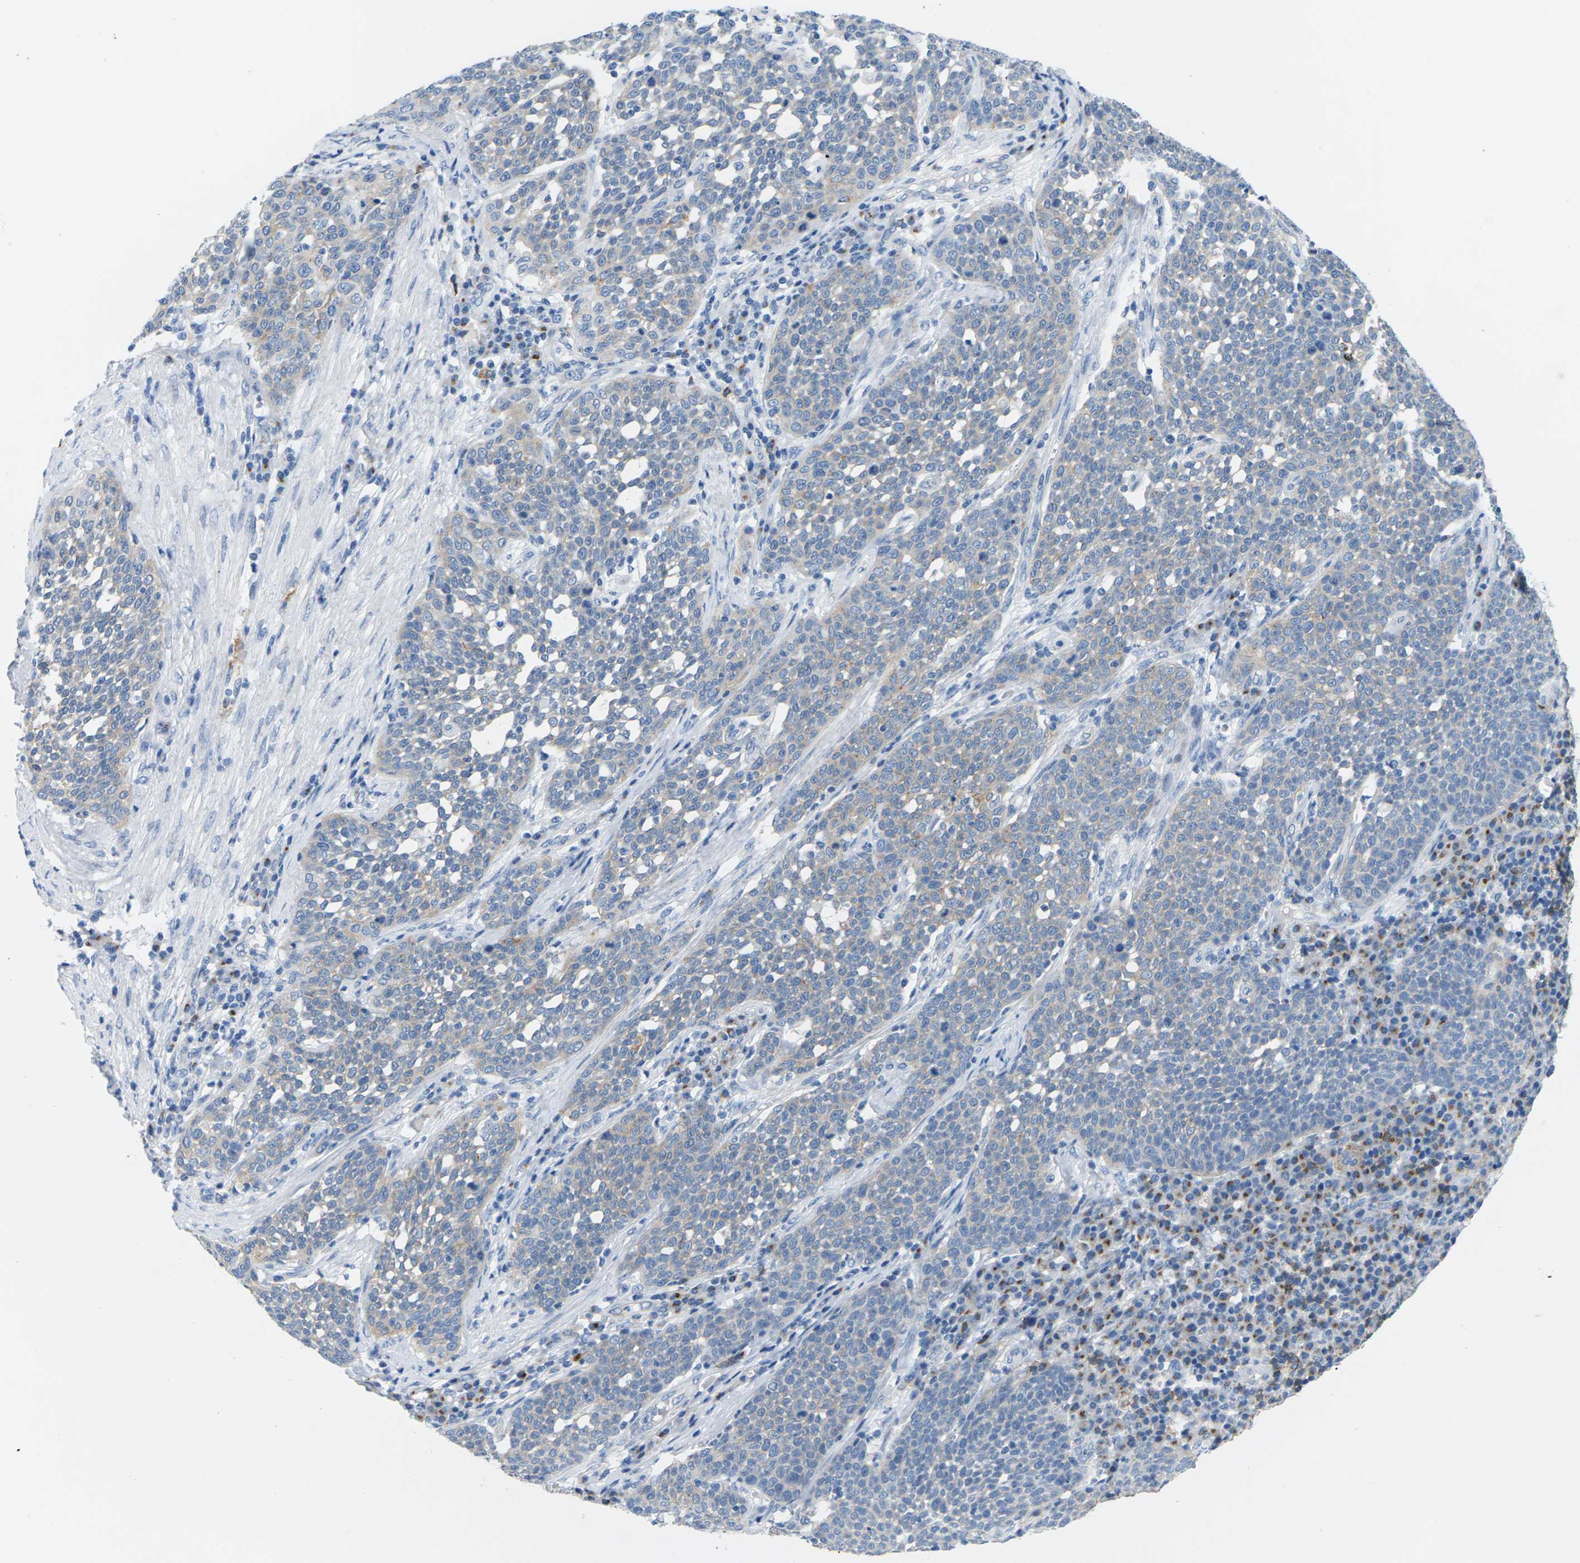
{"staining": {"intensity": "weak", "quantity": "25%-75%", "location": "cytoplasmic/membranous"}, "tissue": "cervical cancer", "cell_type": "Tumor cells", "image_type": "cancer", "snomed": [{"axis": "morphology", "description": "Squamous cell carcinoma, NOS"}, {"axis": "topography", "description": "Cervix"}], "caption": "The photomicrograph displays immunohistochemical staining of cervical cancer (squamous cell carcinoma). There is weak cytoplasmic/membranous staining is seen in about 25%-75% of tumor cells. (DAB = brown stain, brightfield microscopy at high magnification).", "gene": "SYNGR2", "patient": {"sex": "female", "age": 34}}